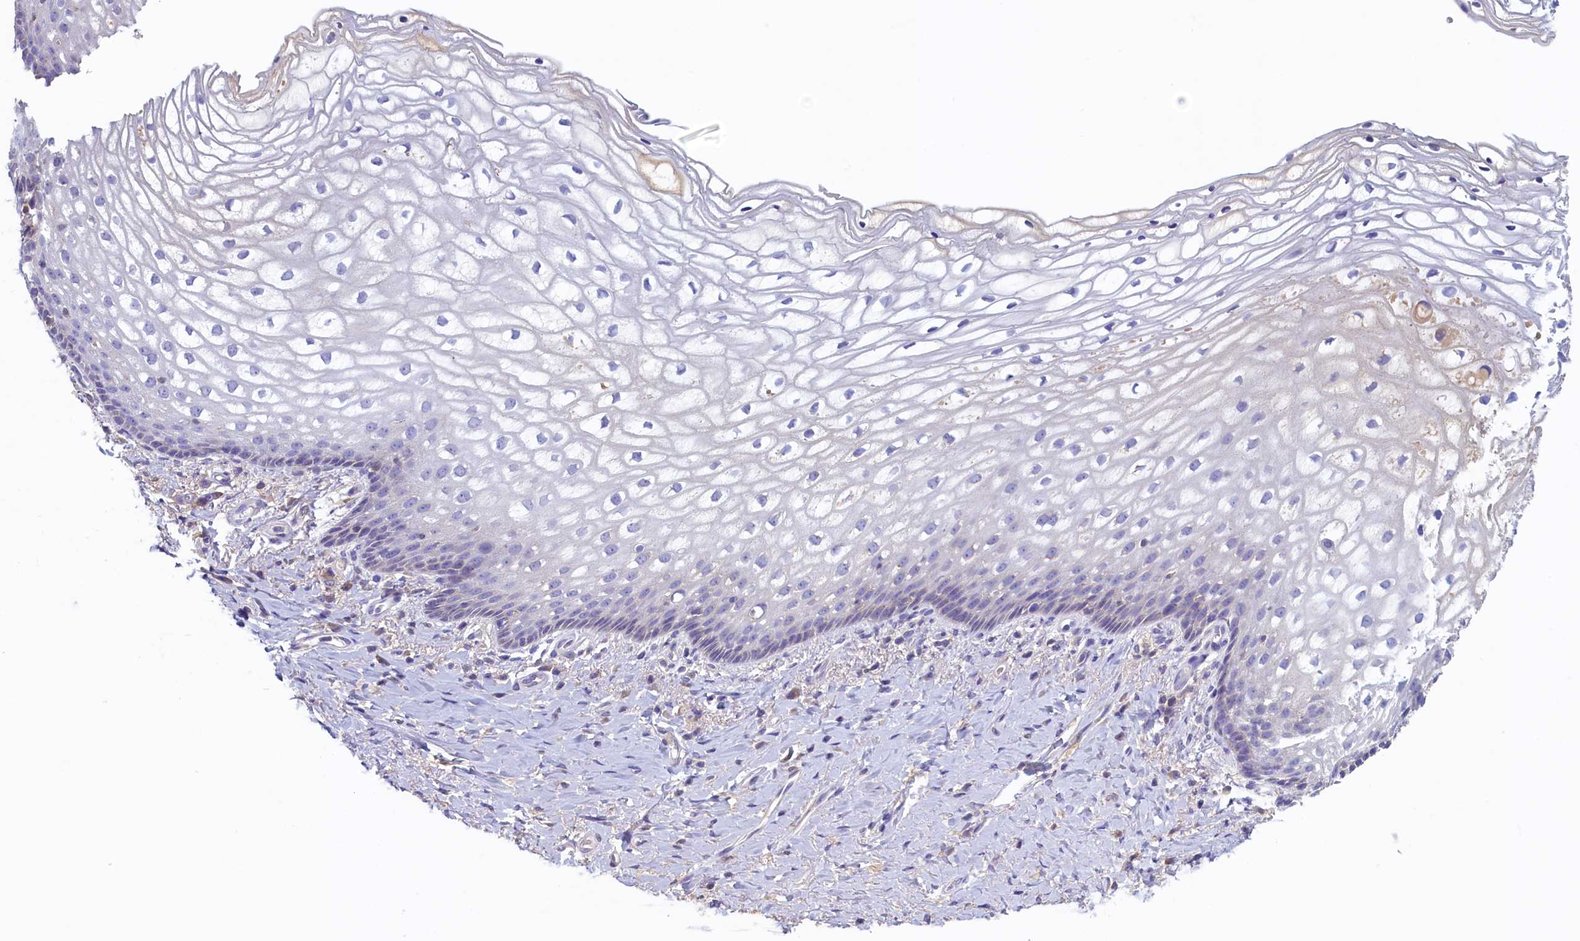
{"staining": {"intensity": "negative", "quantity": "none", "location": "none"}, "tissue": "vagina", "cell_type": "Squamous epithelial cells", "image_type": "normal", "snomed": [{"axis": "morphology", "description": "Normal tissue, NOS"}, {"axis": "topography", "description": "Vagina"}], "caption": "A photomicrograph of human vagina is negative for staining in squamous epithelial cells.", "gene": "GUCA1C", "patient": {"sex": "female", "age": 60}}